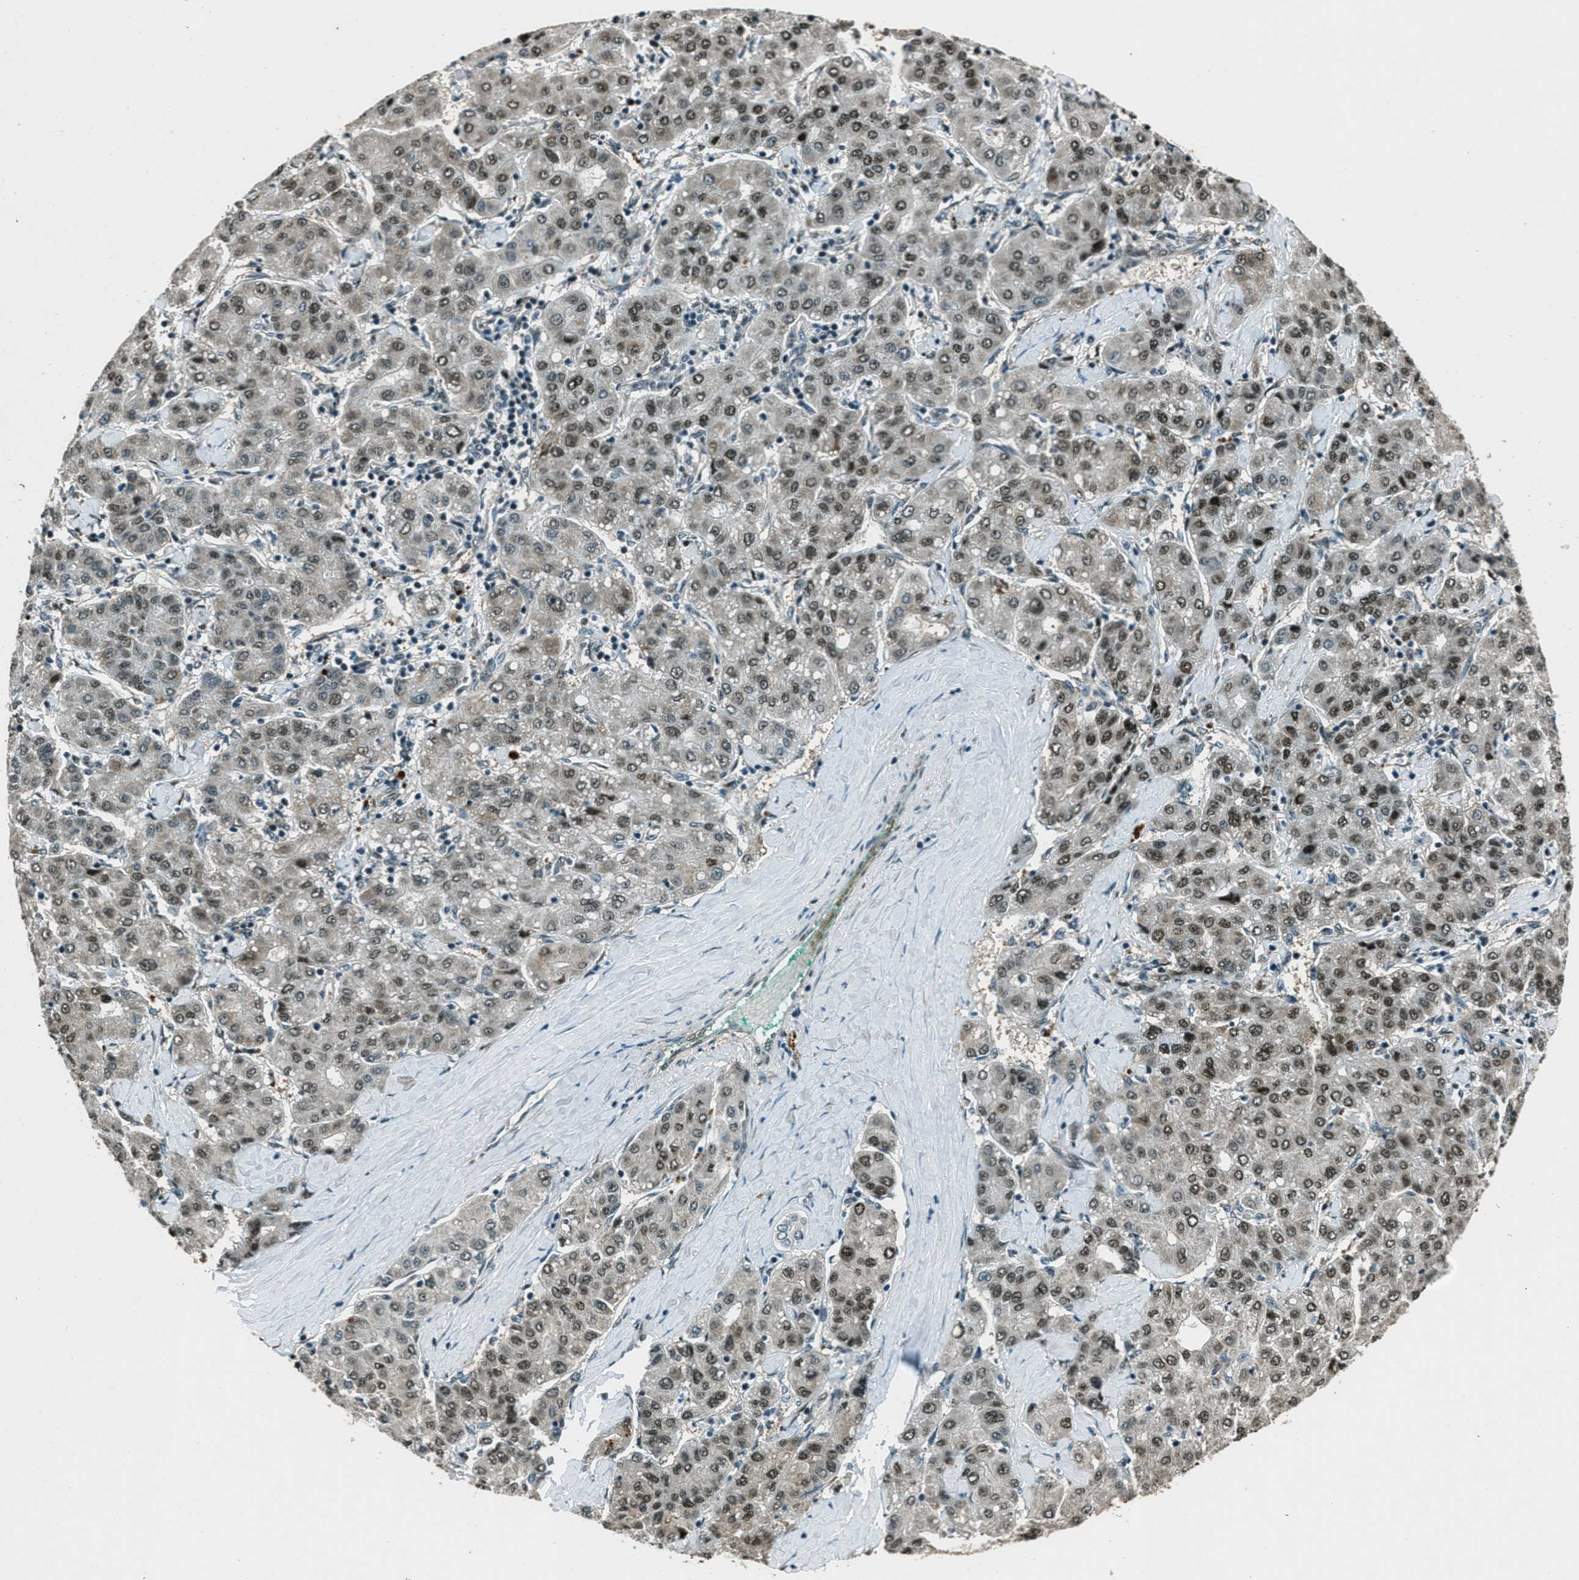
{"staining": {"intensity": "weak", "quantity": "25%-75%", "location": "nuclear"}, "tissue": "liver cancer", "cell_type": "Tumor cells", "image_type": "cancer", "snomed": [{"axis": "morphology", "description": "Carcinoma, Hepatocellular, NOS"}, {"axis": "topography", "description": "Liver"}], "caption": "Brown immunohistochemical staining in human liver cancer displays weak nuclear expression in approximately 25%-75% of tumor cells.", "gene": "TARDBP", "patient": {"sex": "male", "age": 65}}